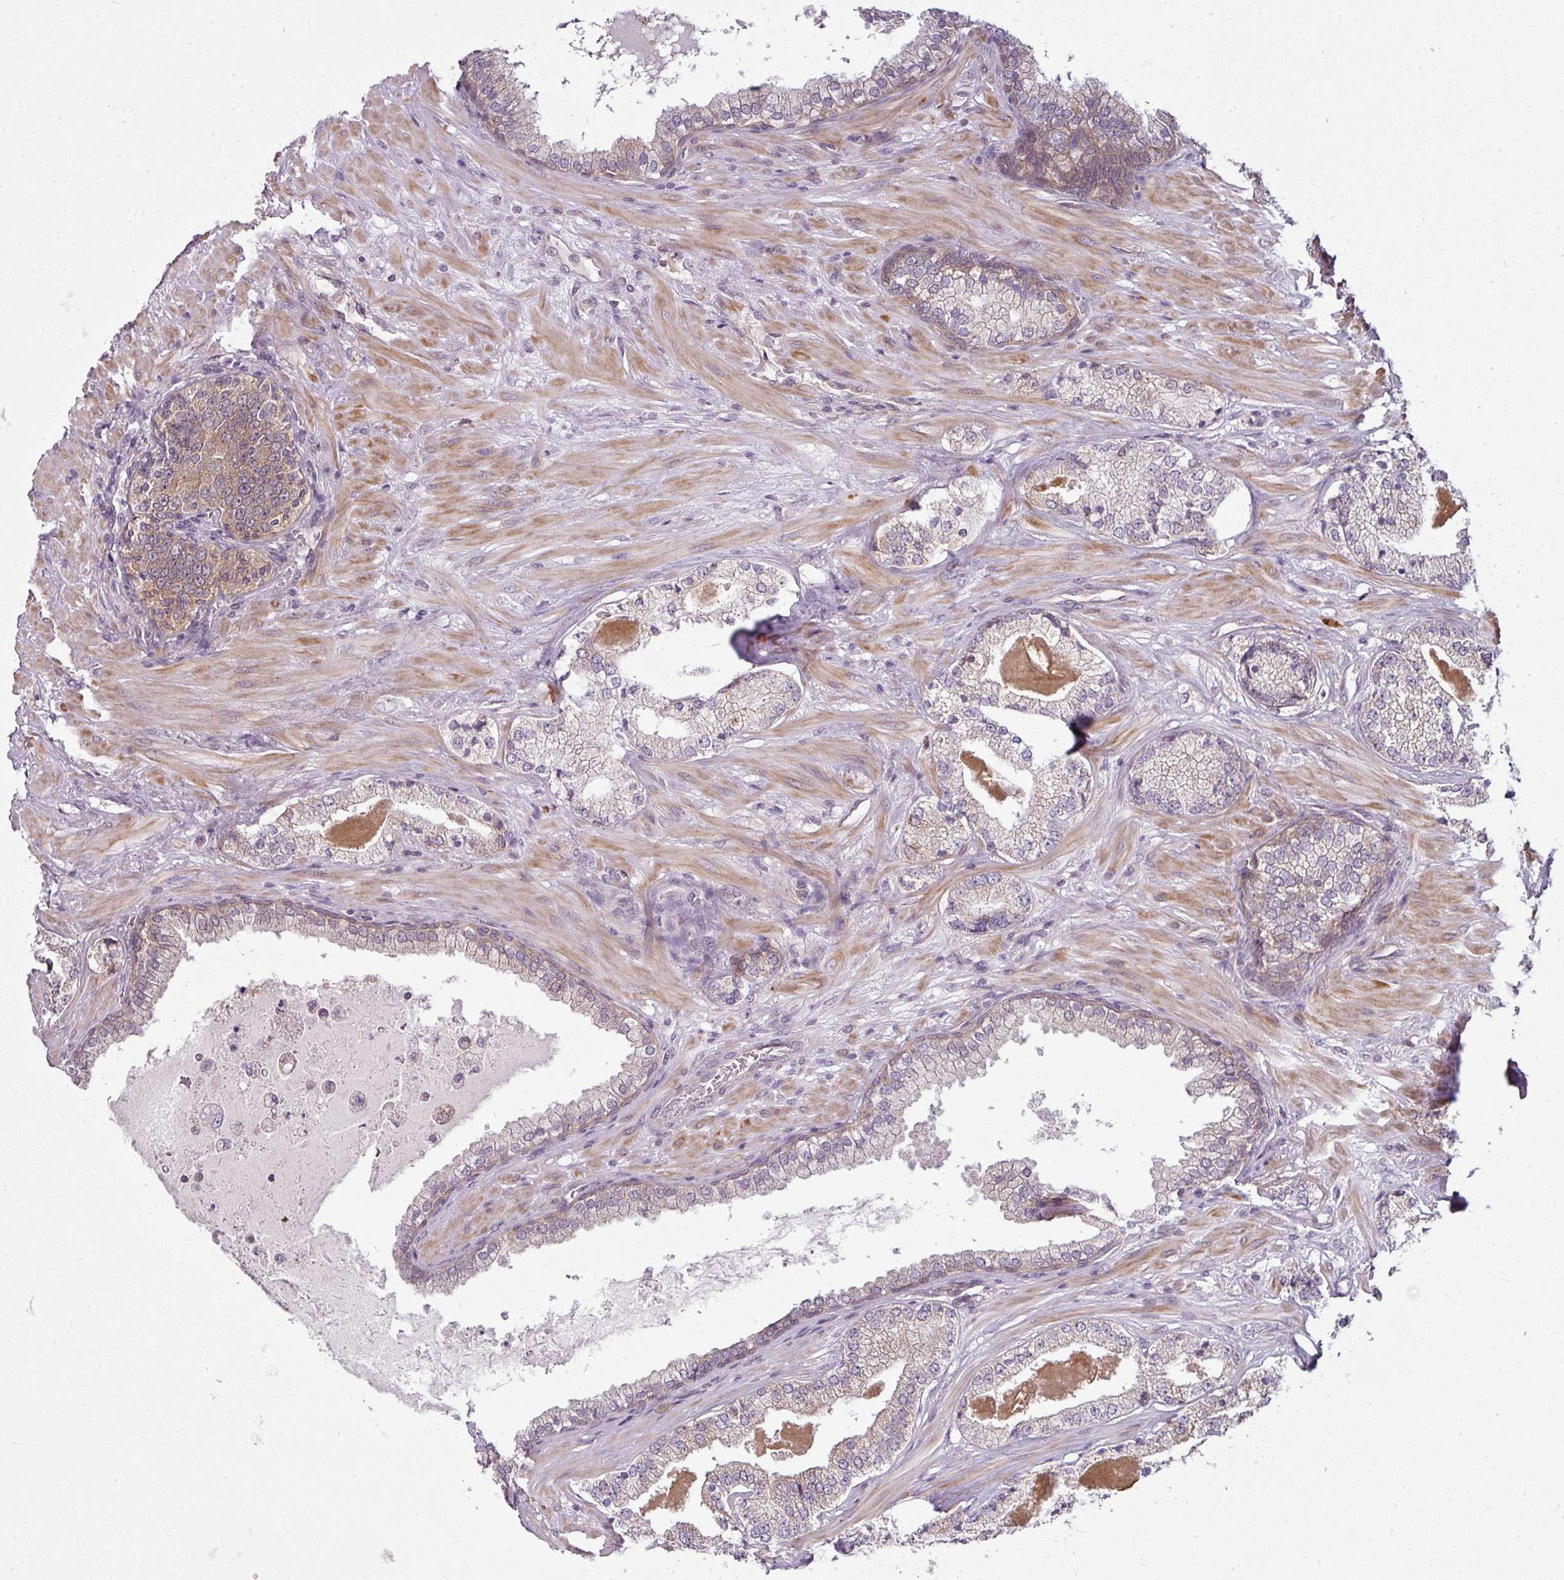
{"staining": {"intensity": "moderate", "quantity": "25%-75%", "location": "cytoplasmic/membranous"}, "tissue": "prostate cancer", "cell_type": "Tumor cells", "image_type": "cancer", "snomed": [{"axis": "morphology", "description": "Adenocarcinoma, High grade"}, {"axis": "topography", "description": "Prostate"}], "caption": "A high-resolution image shows IHC staining of adenocarcinoma (high-grade) (prostate), which exhibits moderate cytoplasmic/membranous staining in approximately 25%-75% of tumor cells. The staining is performed using DAB brown chromogen to label protein expression. The nuclei are counter-stained blue using hematoxylin.", "gene": "DERPC", "patient": {"sex": "male", "age": 55}}